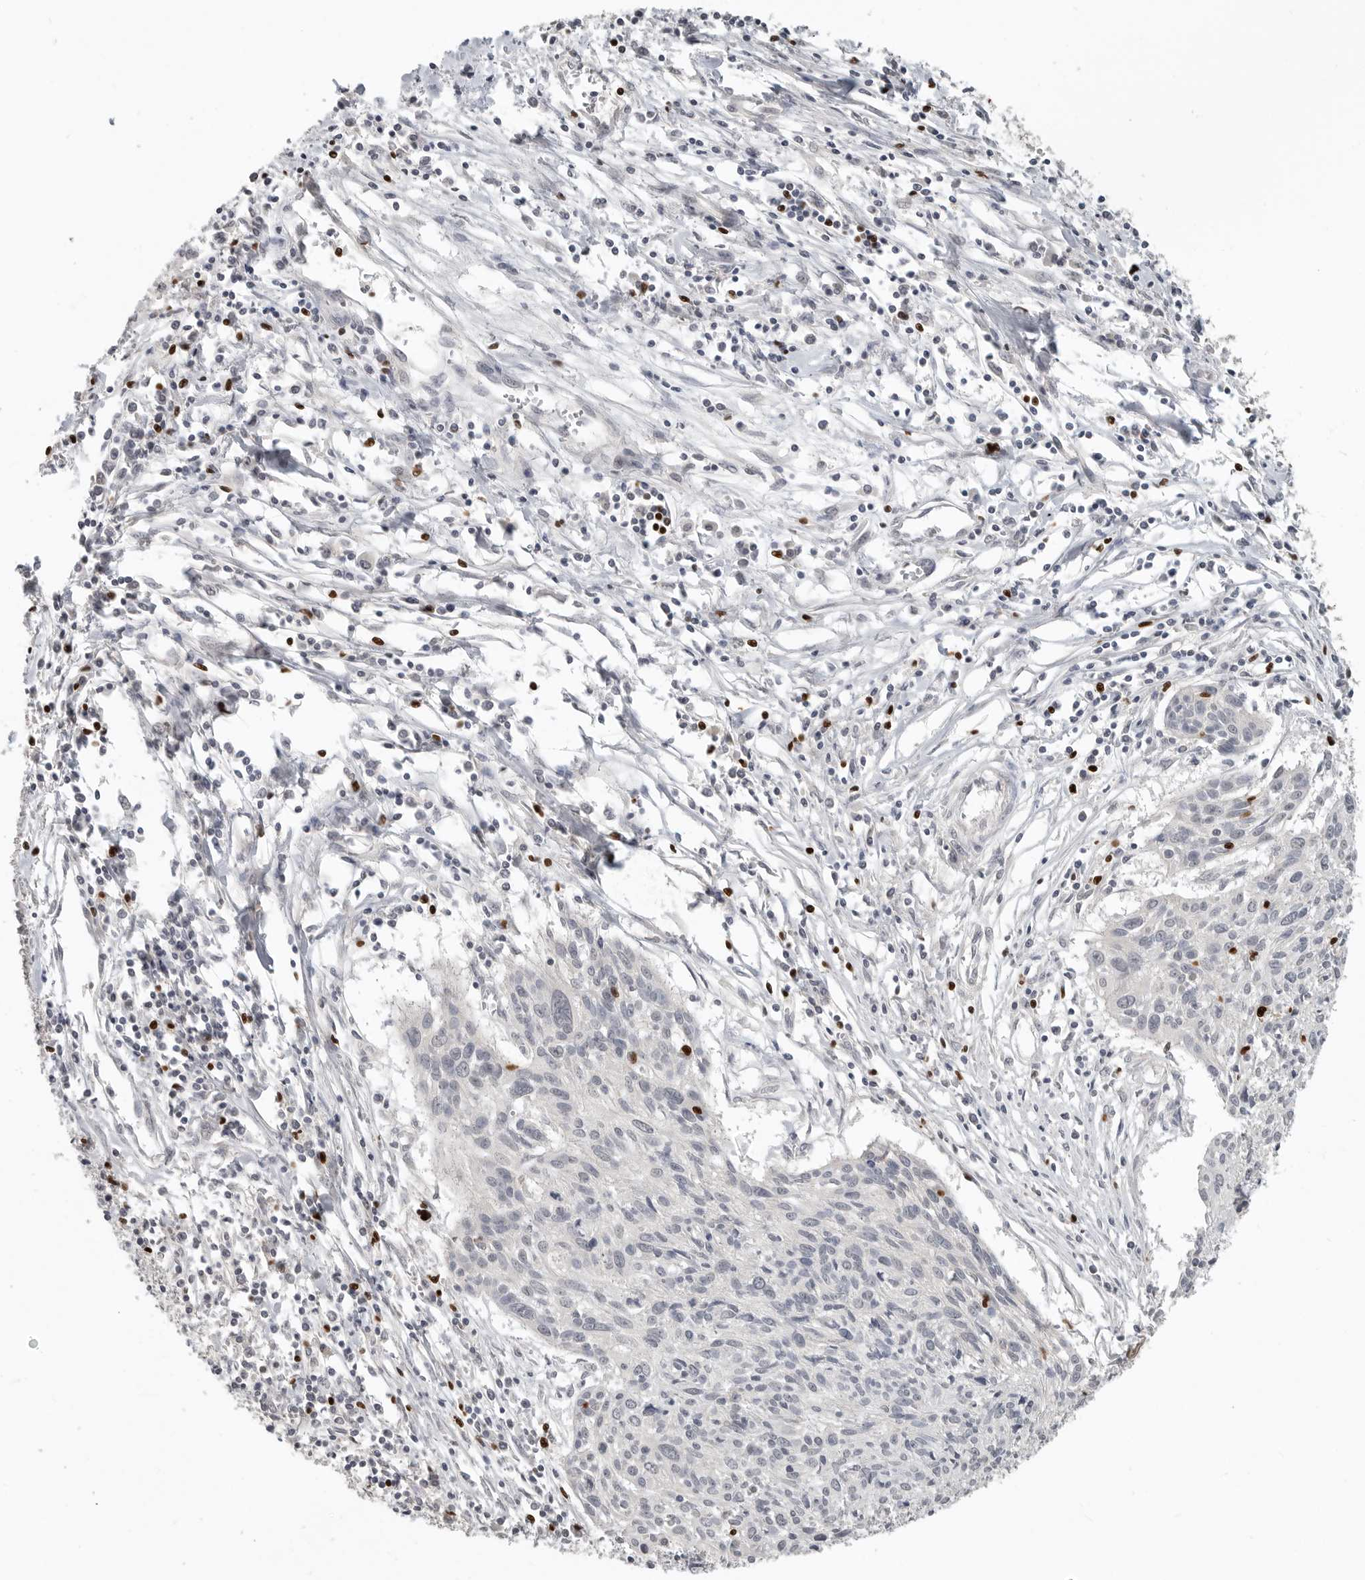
{"staining": {"intensity": "negative", "quantity": "none", "location": "none"}, "tissue": "cervical cancer", "cell_type": "Tumor cells", "image_type": "cancer", "snomed": [{"axis": "morphology", "description": "Squamous cell carcinoma, NOS"}, {"axis": "topography", "description": "Cervix"}], "caption": "Immunohistochemistry micrograph of neoplastic tissue: human squamous cell carcinoma (cervical) stained with DAB exhibits no significant protein positivity in tumor cells.", "gene": "FOXP3", "patient": {"sex": "female", "age": 51}}